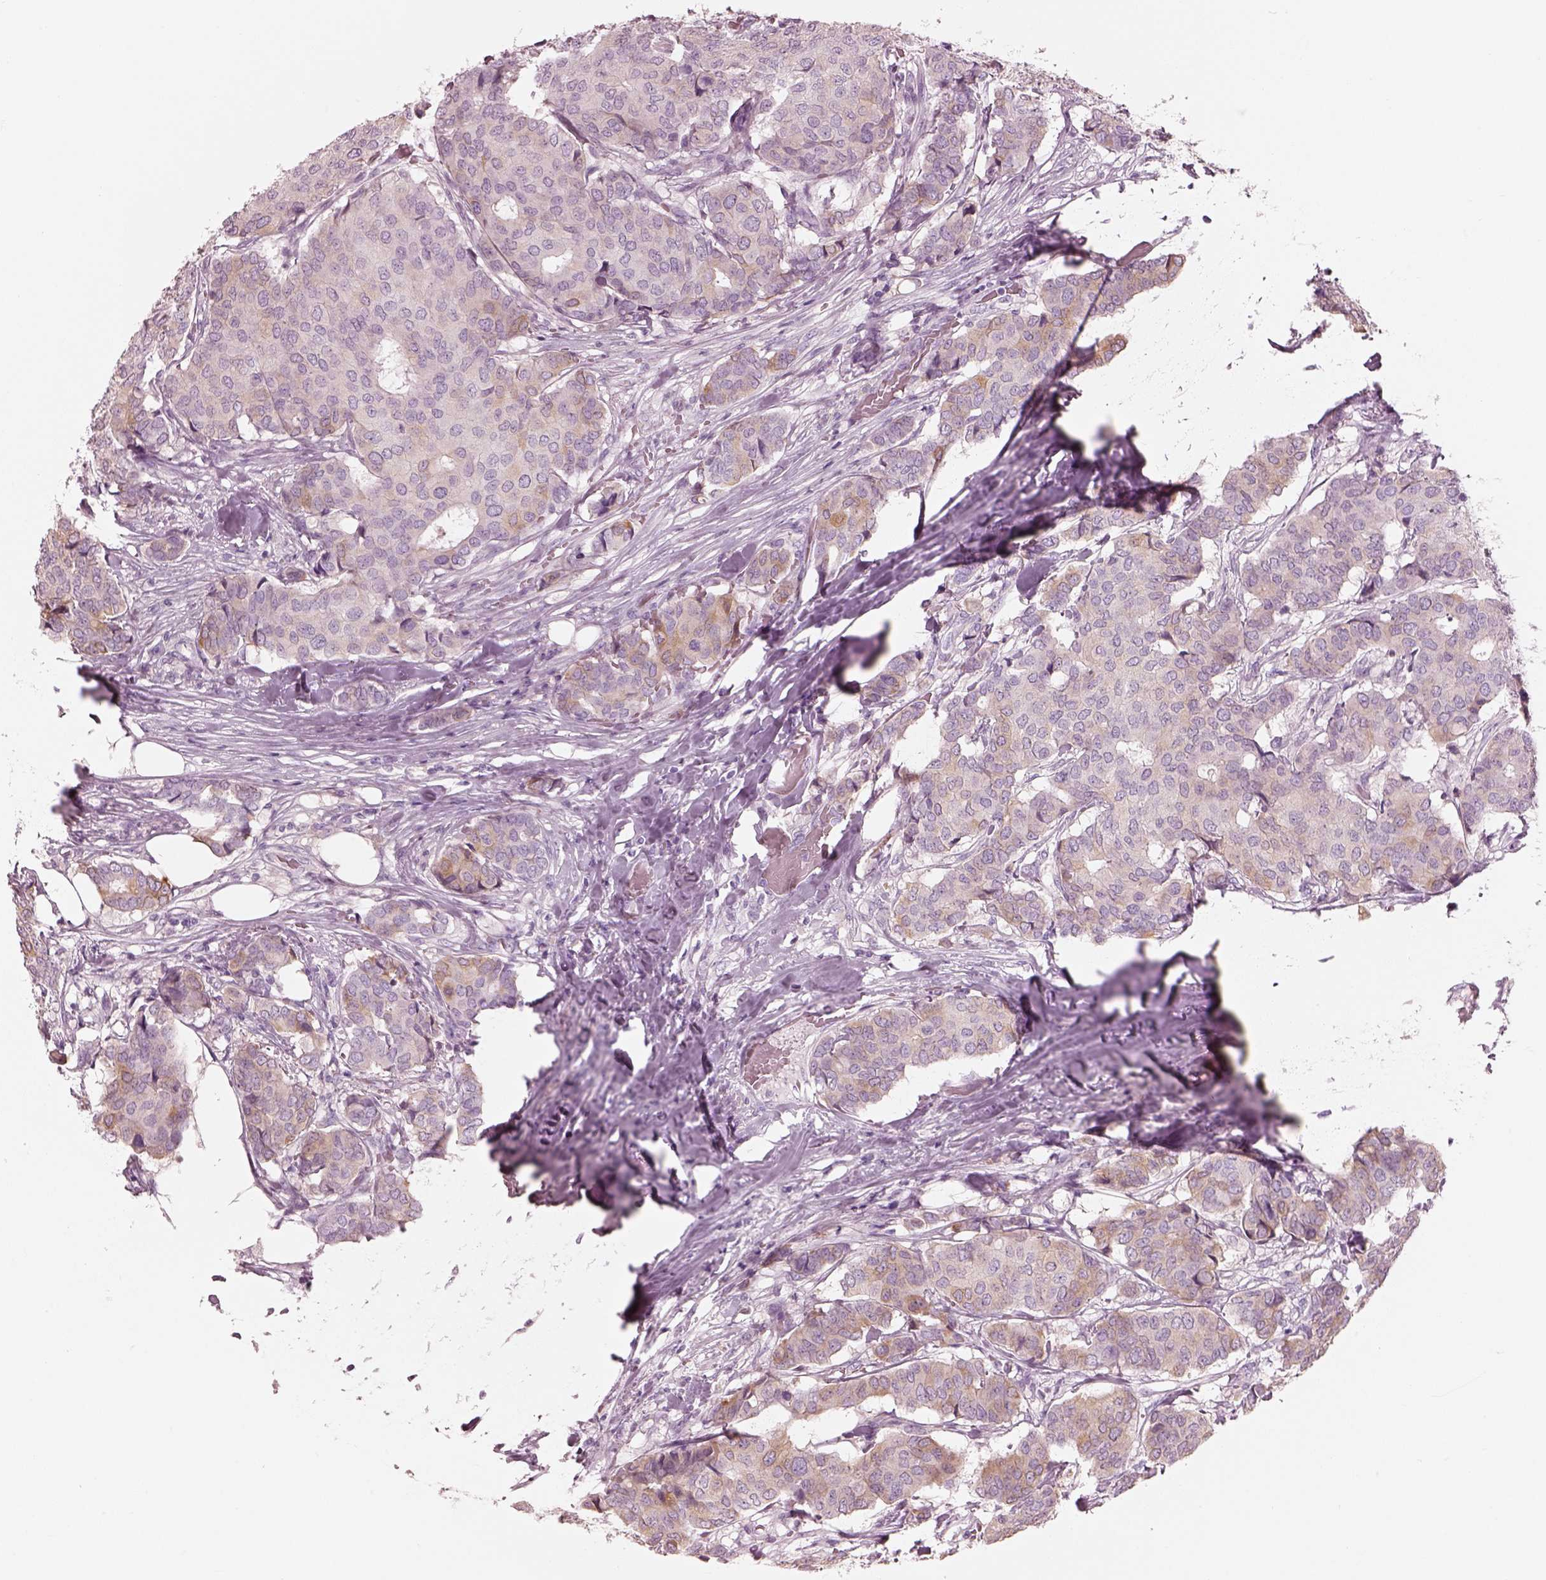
{"staining": {"intensity": "negative", "quantity": "none", "location": "none"}, "tissue": "breast cancer", "cell_type": "Tumor cells", "image_type": "cancer", "snomed": [{"axis": "morphology", "description": "Duct carcinoma"}, {"axis": "topography", "description": "Breast"}], "caption": "Protein analysis of breast cancer (infiltrating ductal carcinoma) reveals no significant expression in tumor cells. The staining is performed using DAB brown chromogen with nuclei counter-stained in using hematoxylin.", "gene": "SLC27A2", "patient": {"sex": "female", "age": 75}}